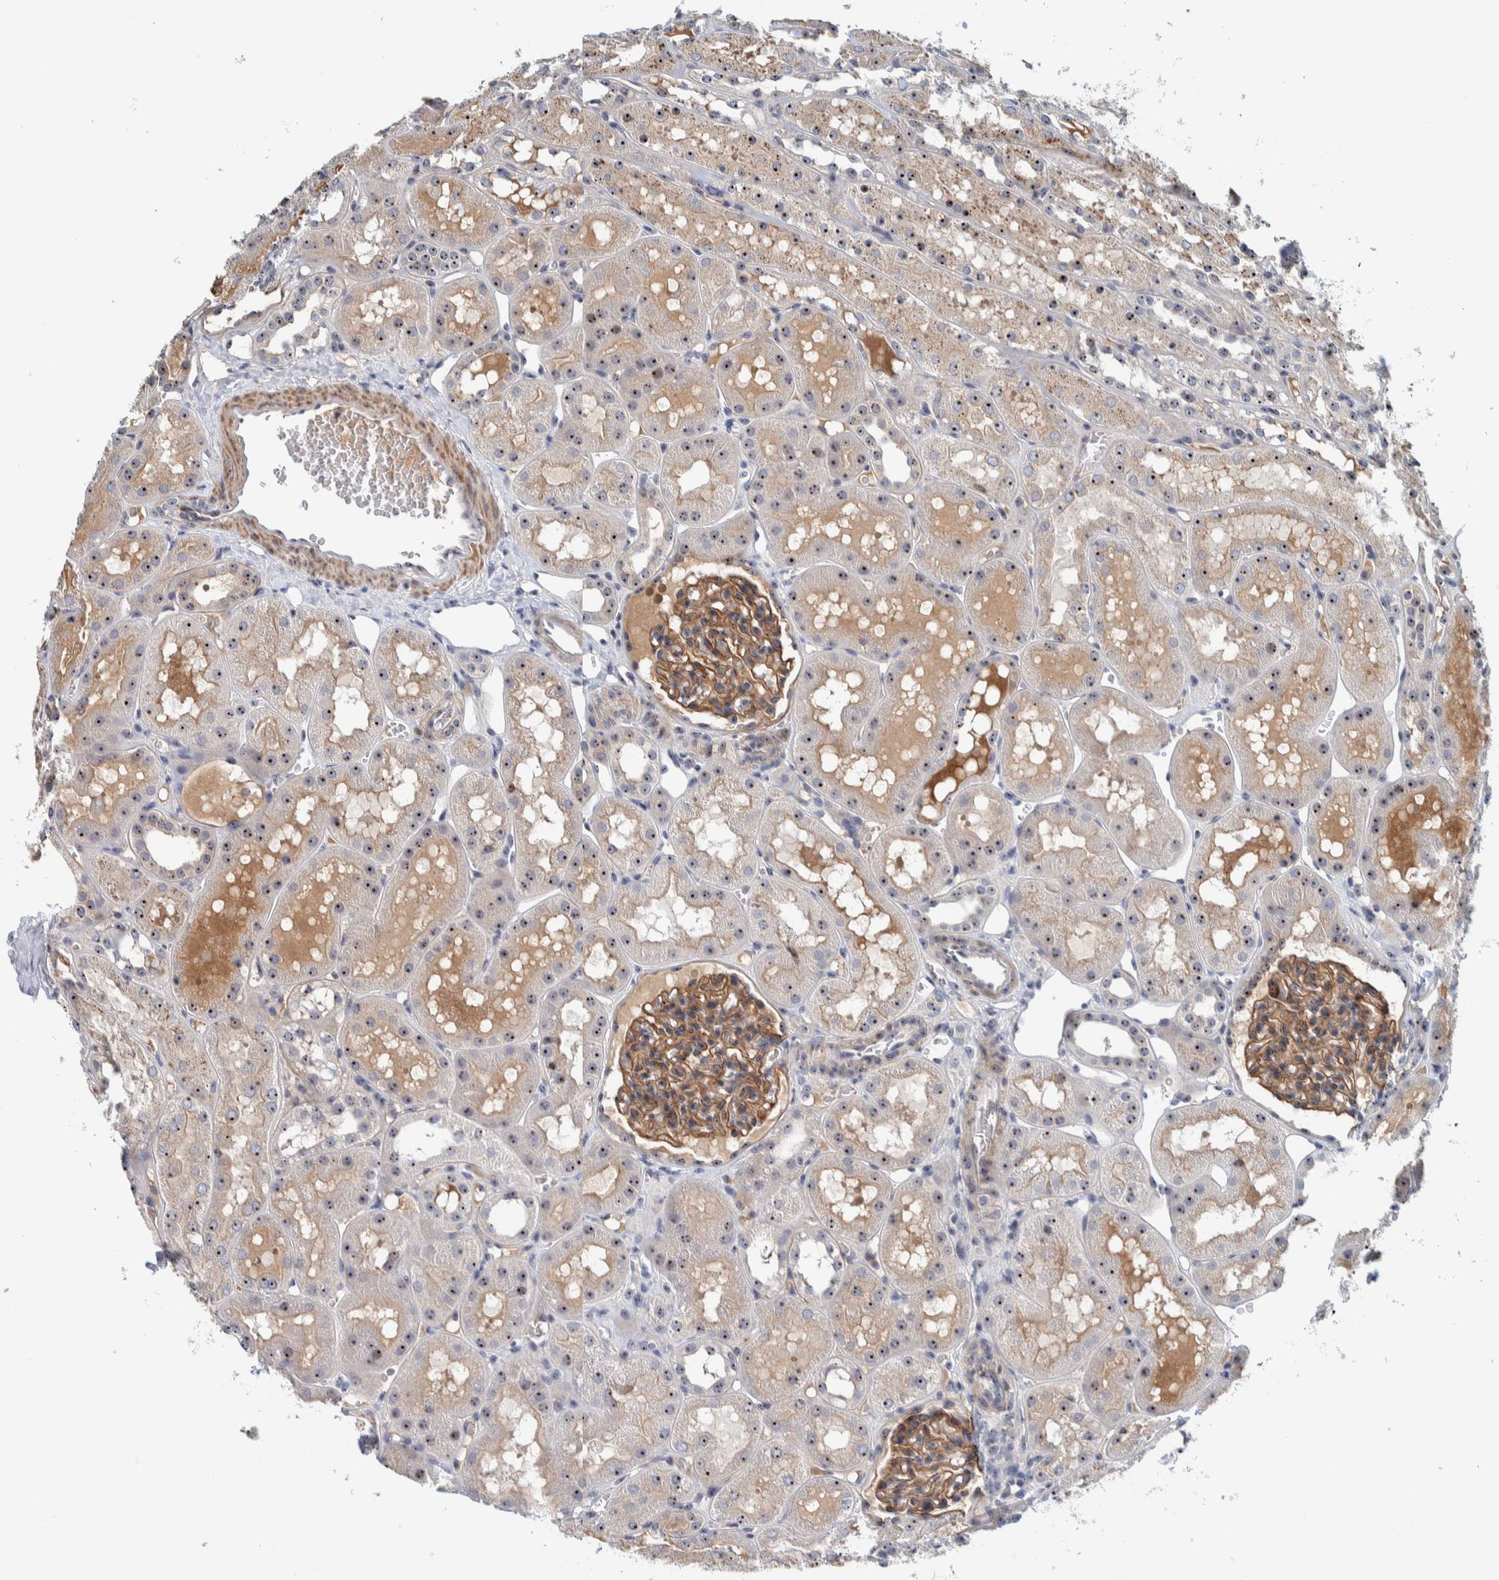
{"staining": {"intensity": "moderate", "quantity": ">75%", "location": "cytoplasmic/membranous"}, "tissue": "kidney", "cell_type": "Cells in glomeruli", "image_type": "normal", "snomed": [{"axis": "morphology", "description": "Normal tissue, NOS"}, {"axis": "topography", "description": "Kidney"}, {"axis": "topography", "description": "Urinary bladder"}], "caption": "This micrograph exhibits IHC staining of unremarkable kidney, with medium moderate cytoplasmic/membranous positivity in approximately >75% of cells in glomeruli.", "gene": "NOL11", "patient": {"sex": "male", "age": 16}}